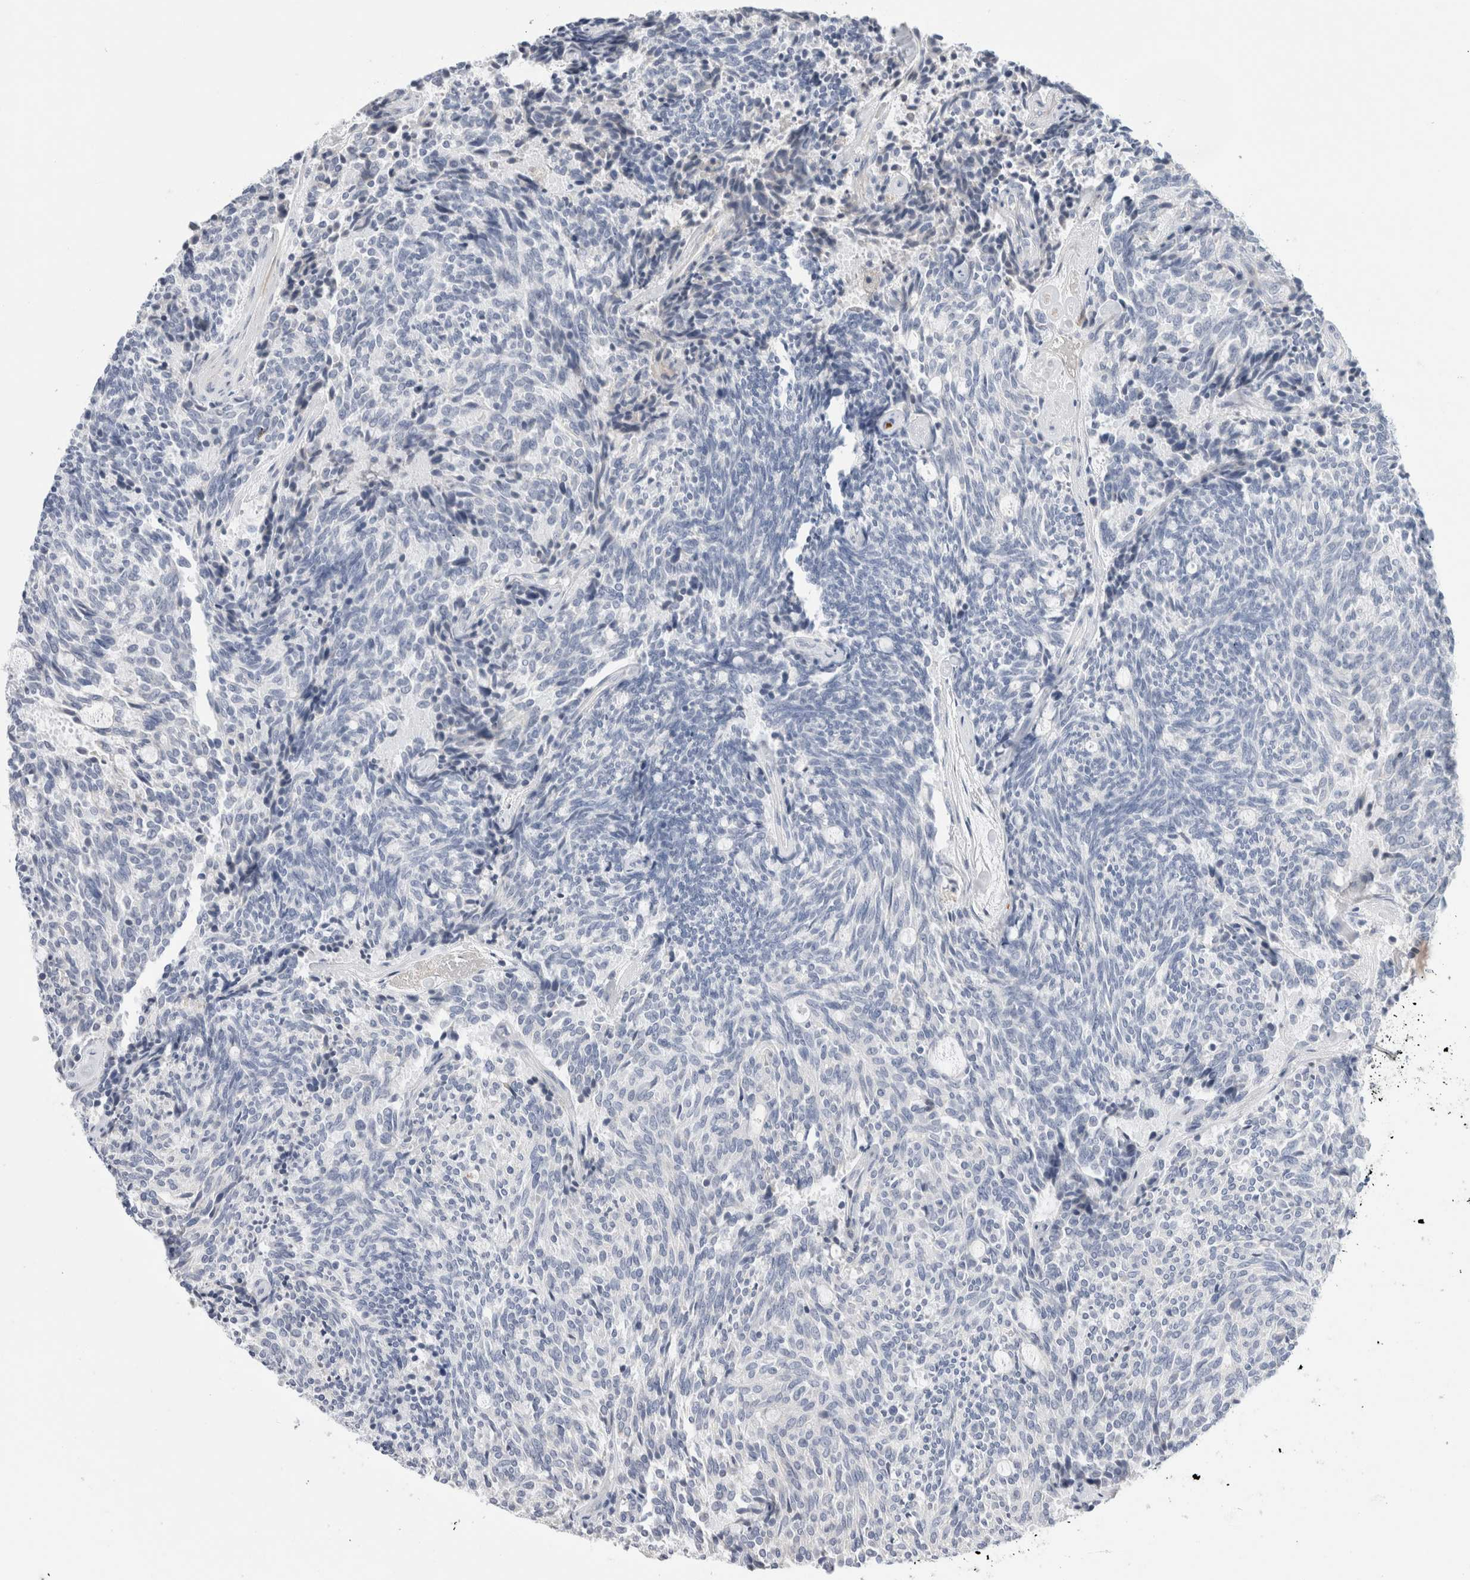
{"staining": {"intensity": "negative", "quantity": "none", "location": "none"}, "tissue": "carcinoid", "cell_type": "Tumor cells", "image_type": "cancer", "snomed": [{"axis": "morphology", "description": "Carcinoid, malignant, NOS"}, {"axis": "topography", "description": "Pancreas"}], "caption": "IHC of carcinoid displays no staining in tumor cells. (DAB (3,3'-diaminobenzidine) IHC visualized using brightfield microscopy, high magnification).", "gene": "ECHDC2", "patient": {"sex": "female", "age": 54}}